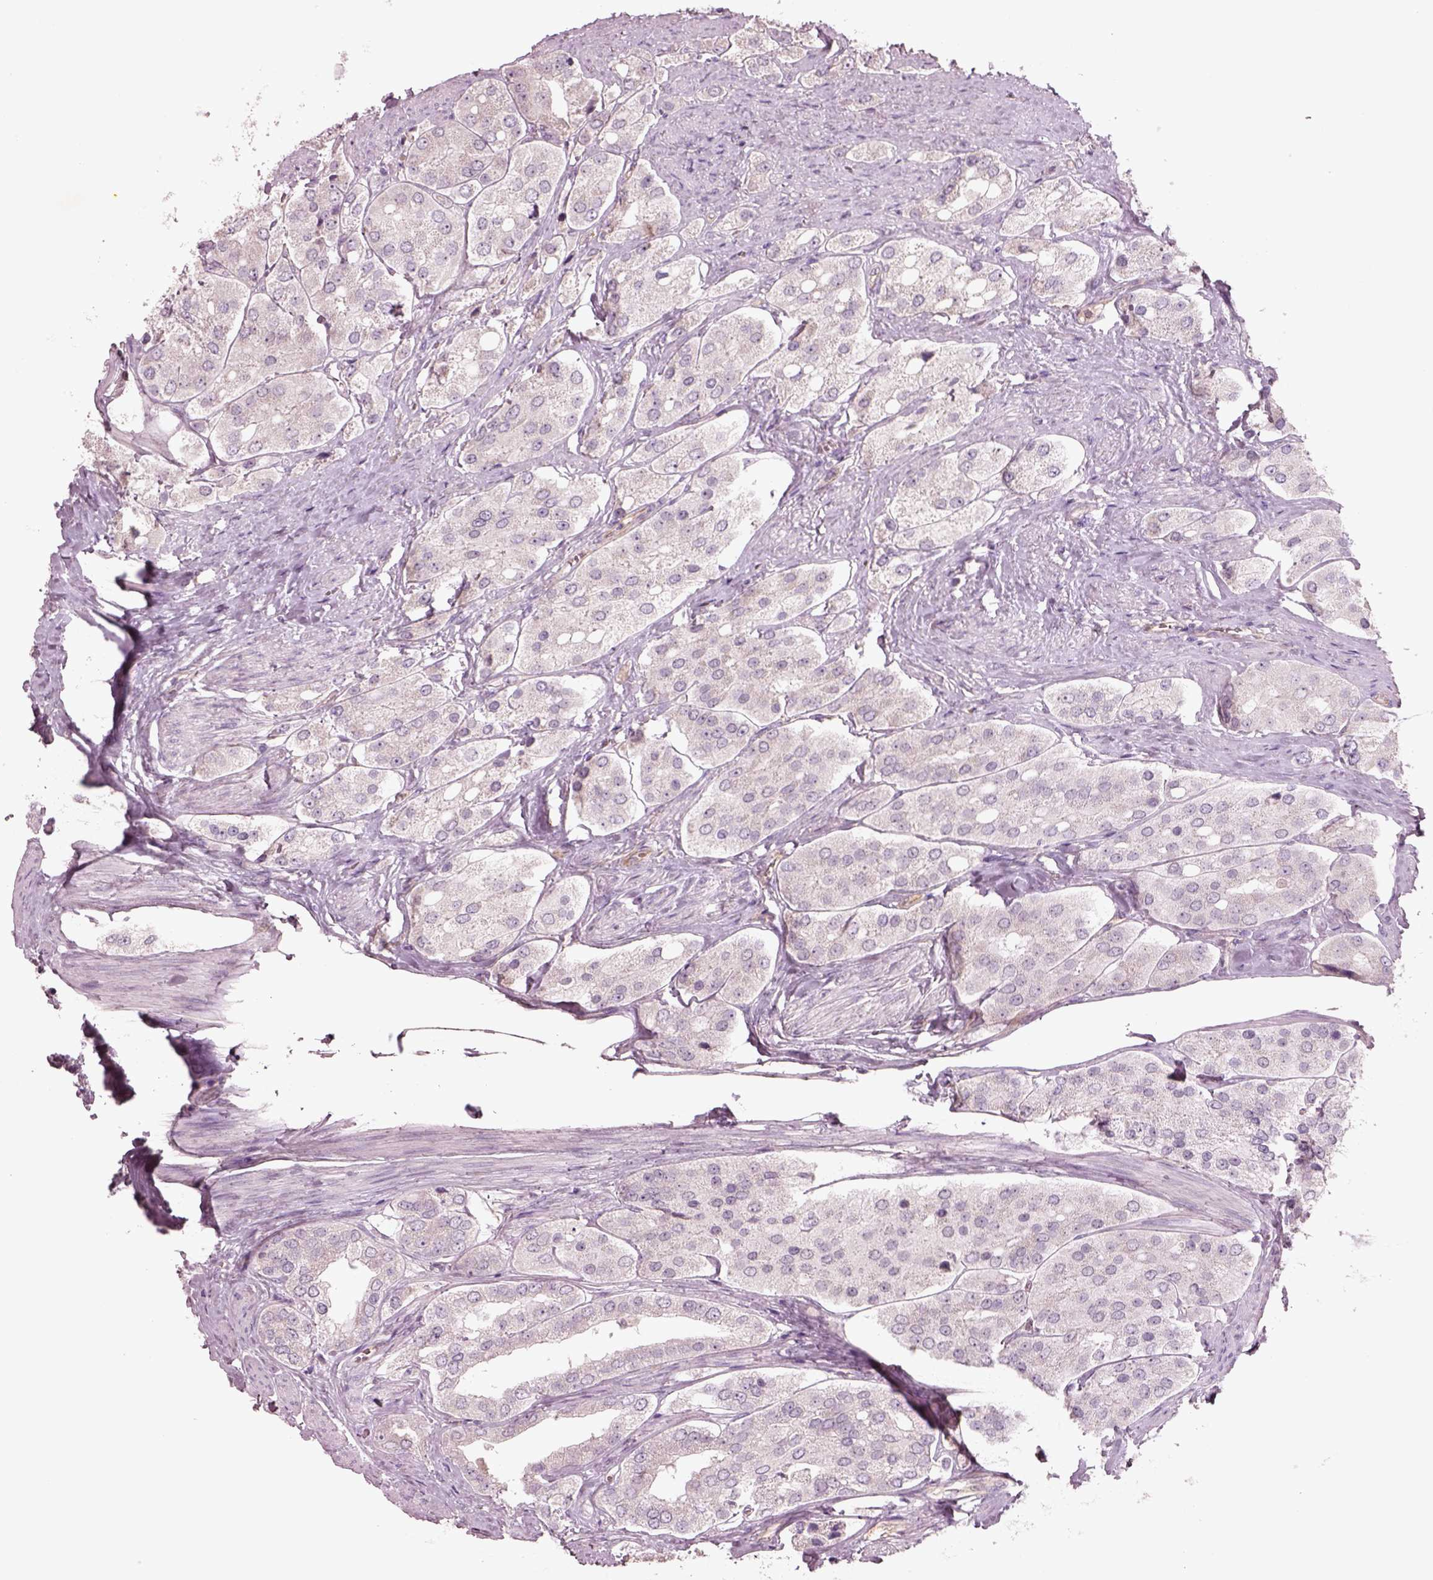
{"staining": {"intensity": "negative", "quantity": "none", "location": "none"}, "tissue": "prostate cancer", "cell_type": "Tumor cells", "image_type": "cancer", "snomed": [{"axis": "morphology", "description": "Adenocarcinoma, Low grade"}, {"axis": "topography", "description": "Prostate"}], "caption": "This is an immunohistochemistry photomicrograph of human prostate cancer (adenocarcinoma (low-grade)). There is no expression in tumor cells.", "gene": "DUOXA2", "patient": {"sex": "male", "age": 69}}